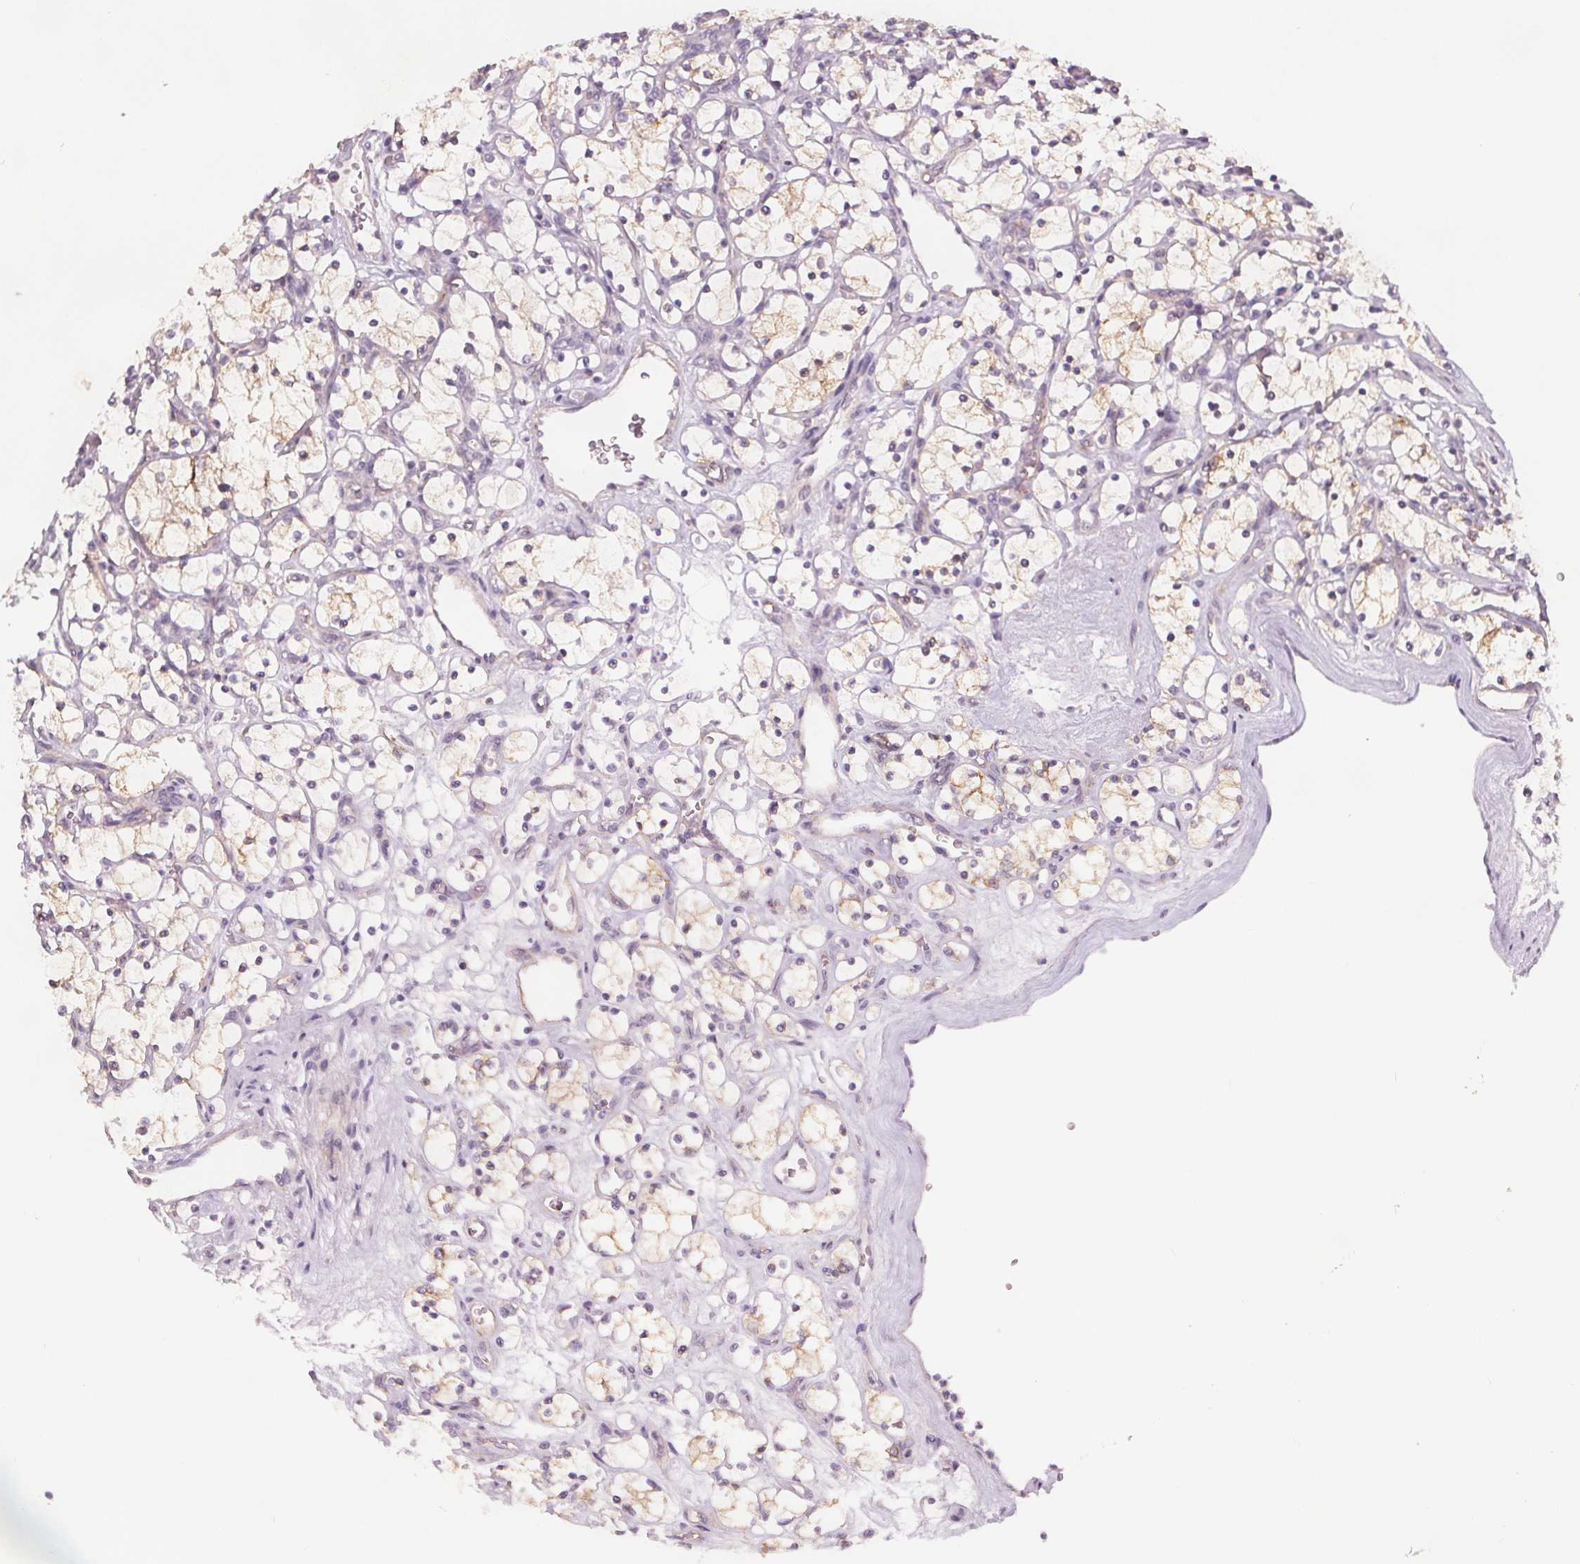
{"staining": {"intensity": "weak", "quantity": "25%-75%", "location": "cytoplasmic/membranous"}, "tissue": "renal cancer", "cell_type": "Tumor cells", "image_type": "cancer", "snomed": [{"axis": "morphology", "description": "Adenocarcinoma, NOS"}, {"axis": "topography", "description": "Kidney"}], "caption": "Renal cancer (adenocarcinoma) stained for a protein (brown) reveals weak cytoplasmic/membranous positive expression in approximately 25%-75% of tumor cells.", "gene": "ATP1A1", "patient": {"sex": "female", "age": 69}}